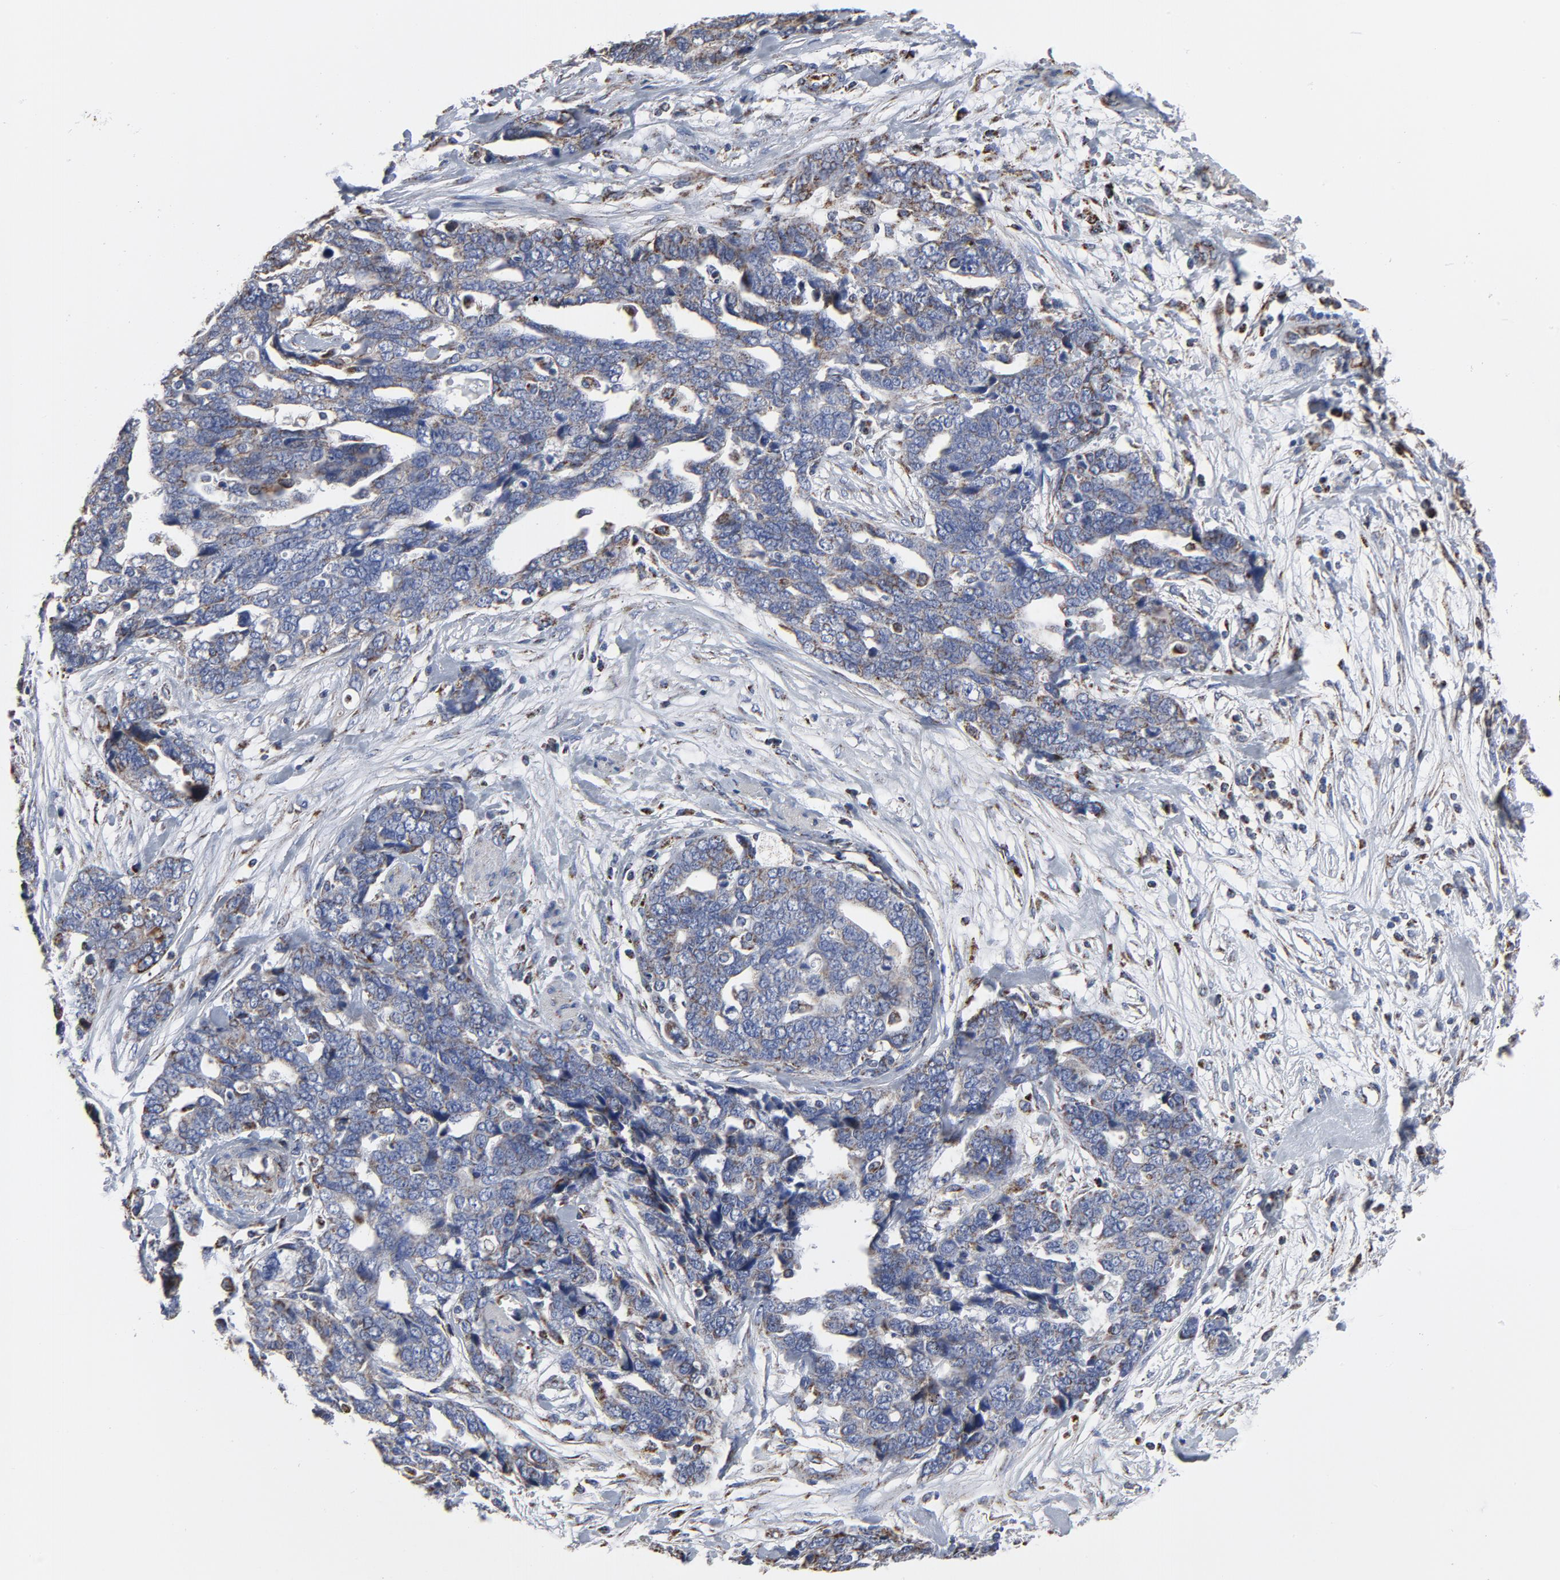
{"staining": {"intensity": "weak", "quantity": "25%-75%", "location": "cytoplasmic/membranous"}, "tissue": "ovarian cancer", "cell_type": "Tumor cells", "image_type": "cancer", "snomed": [{"axis": "morphology", "description": "Normal tissue, NOS"}, {"axis": "morphology", "description": "Cystadenocarcinoma, serous, NOS"}, {"axis": "topography", "description": "Fallopian tube"}, {"axis": "topography", "description": "Ovary"}], "caption": "A brown stain labels weak cytoplasmic/membranous staining of a protein in serous cystadenocarcinoma (ovarian) tumor cells.", "gene": "NDUFV2", "patient": {"sex": "female", "age": 56}}